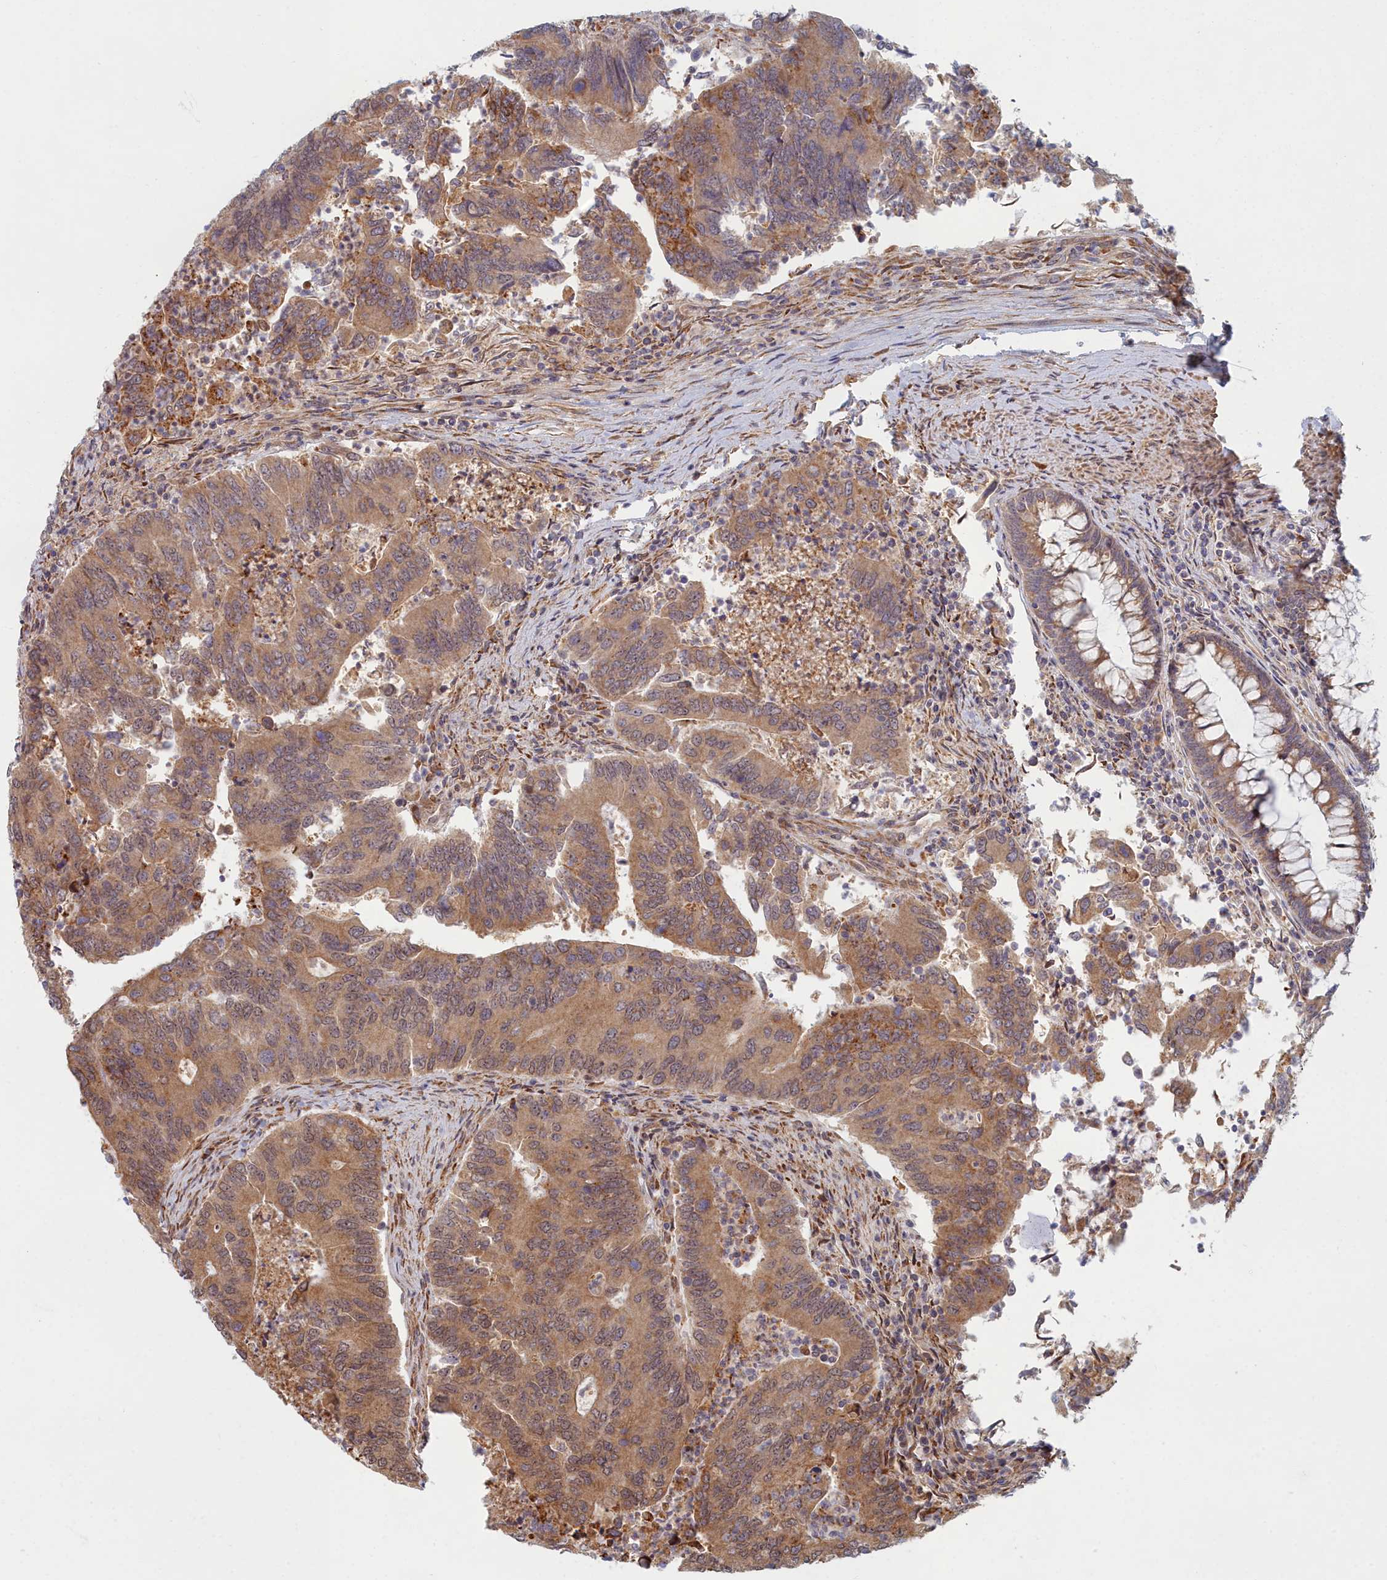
{"staining": {"intensity": "moderate", "quantity": ">75%", "location": "cytoplasmic/membranous"}, "tissue": "colorectal cancer", "cell_type": "Tumor cells", "image_type": "cancer", "snomed": [{"axis": "morphology", "description": "Adenocarcinoma, NOS"}, {"axis": "topography", "description": "Colon"}], "caption": "High-magnification brightfield microscopy of colorectal cancer (adenocarcinoma) stained with DAB (brown) and counterstained with hematoxylin (blue). tumor cells exhibit moderate cytoplasmic/membranous staining is appreciated in about>75% of cells. The protein is shown in brown color, while the nuclei are stained blue.", "gene": "MAK16", "patient": {"sex": "female", "age": 67}}